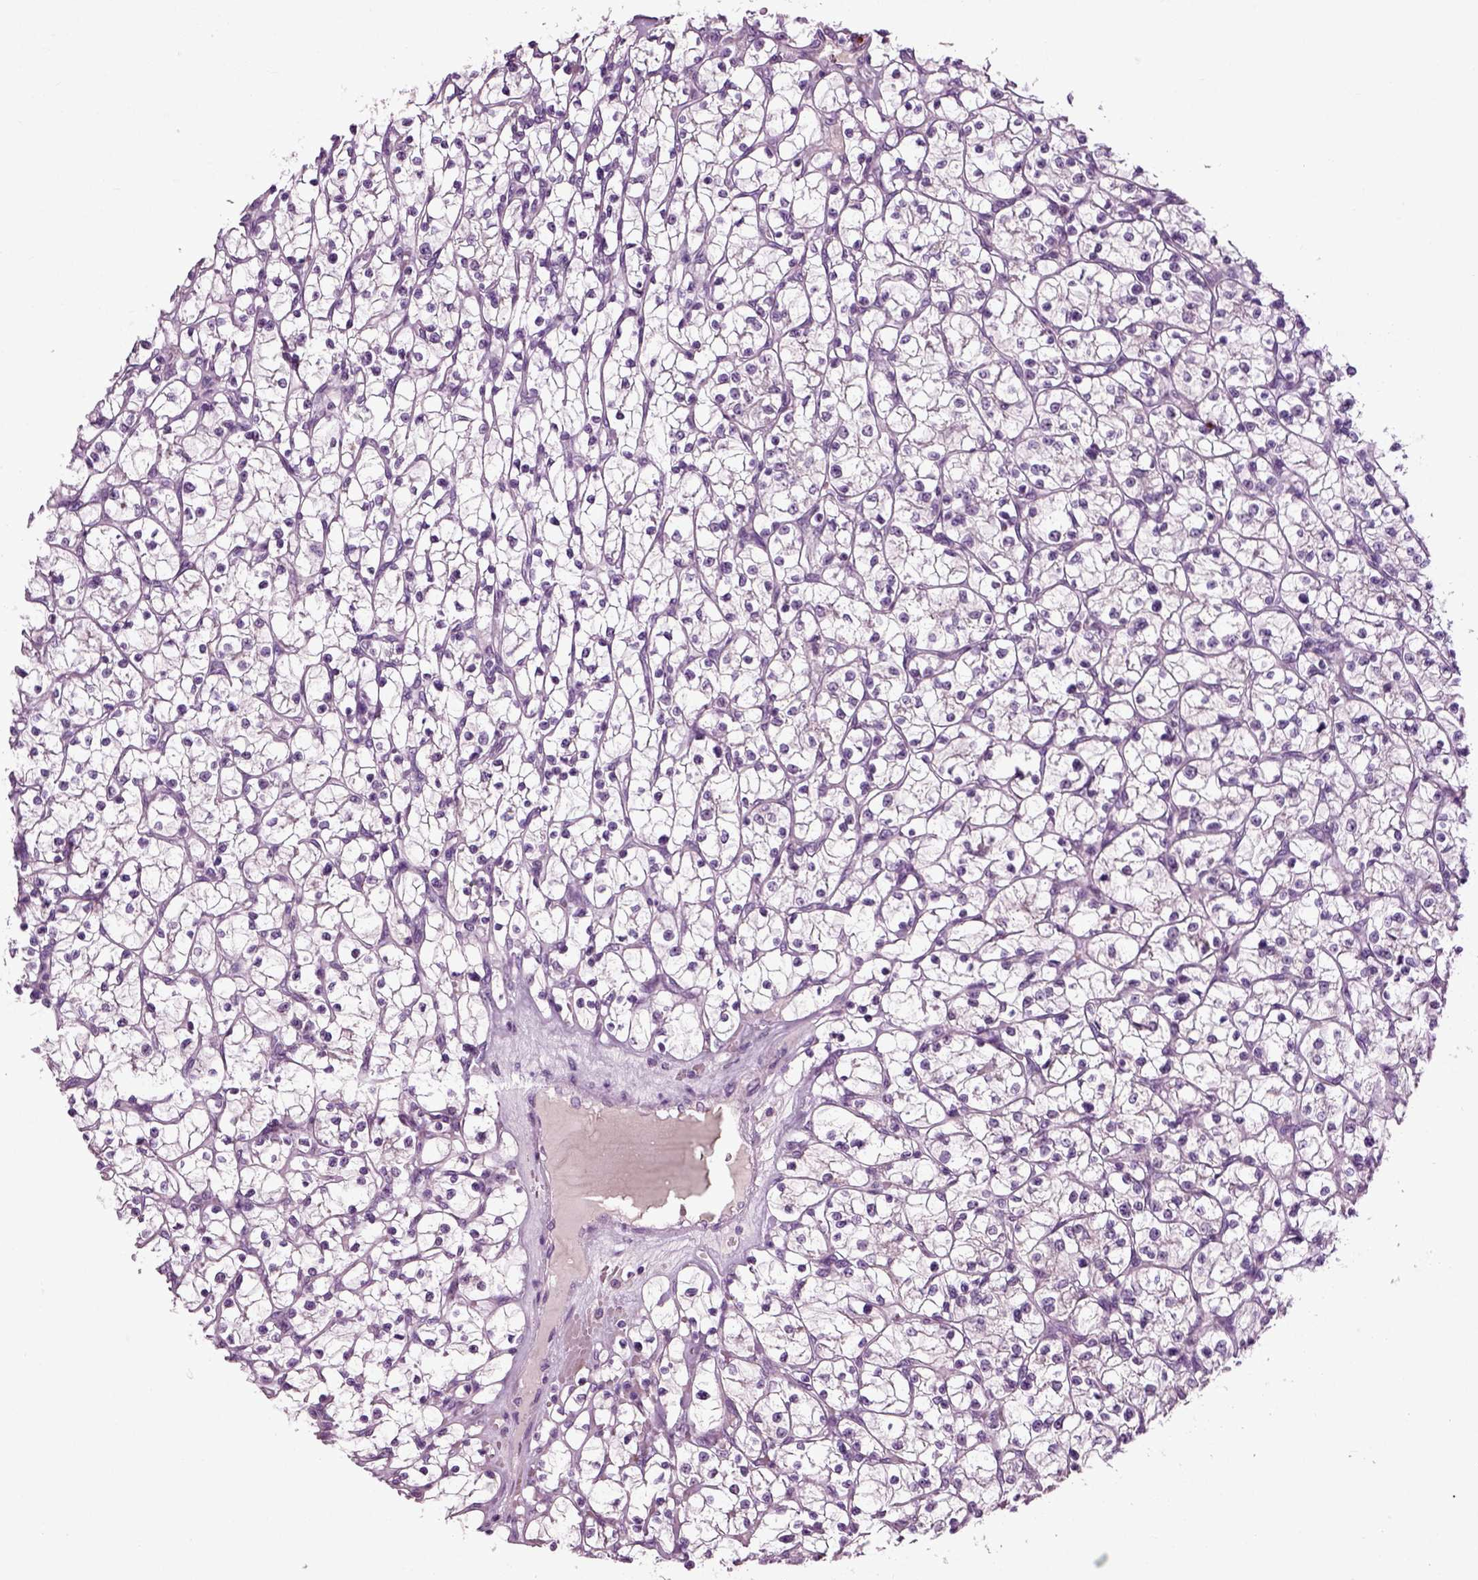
{"staining": {"intensity": "negative", "quantity": "none", "location": "none"}, "tissue": "renal cancer", "cell_type": "Tumor cells", "image_type": "cancer", "snomed": [{"axis": "morphology", "description": "Adenocarcinoma, NOS"}, {"axis": "topography", "description": "Kidney"}], "caption": "Immunohistochemical staining of human renal cancer demonstrates no significant expression in tumor cells.", "gene": "SPATA17", "patient": {"sex": "female", "age": 64}}